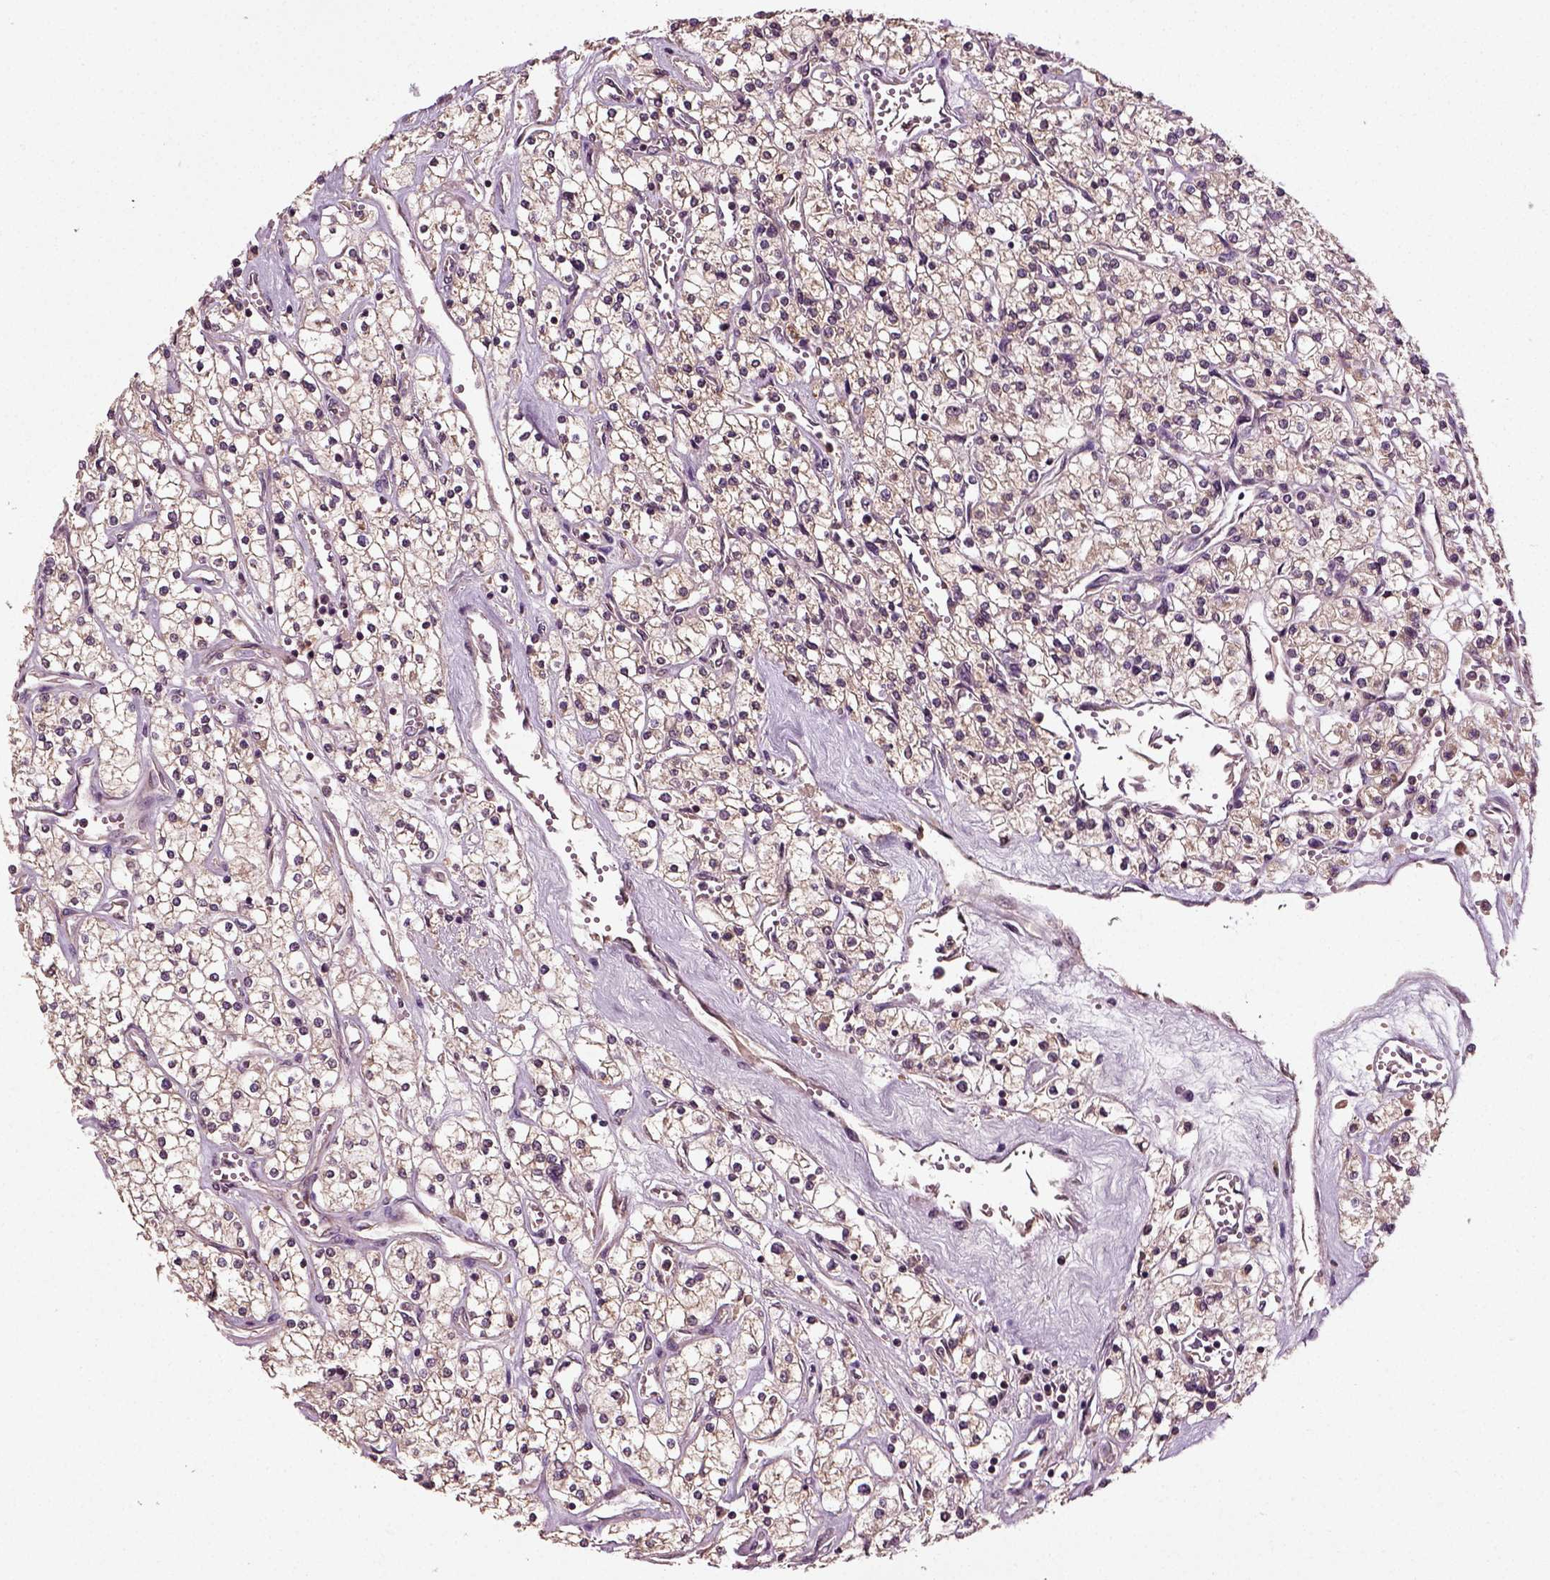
{"staining": {"intensity": "weak", "quantity": "25%-75%", "location": "cytoplasmic/membranous"}, "tissue": "renal cancer", "cell_type": "Tumor cells", "image_type": "cancer", "snomed": [{"axis": "morphology", "description": "Adenocarcinoma, NOS"}, {"axis": "topography", "description": "Kidney"}], "caption": "Human adenocarcinoma (renal) stained with a brown dye shows weak cytoplasmic/membranous positive expression in approximately 25%-75% of tumor cells.", "gene": "ERV3-1", "patient": {"sex": "male", "age": 80}}